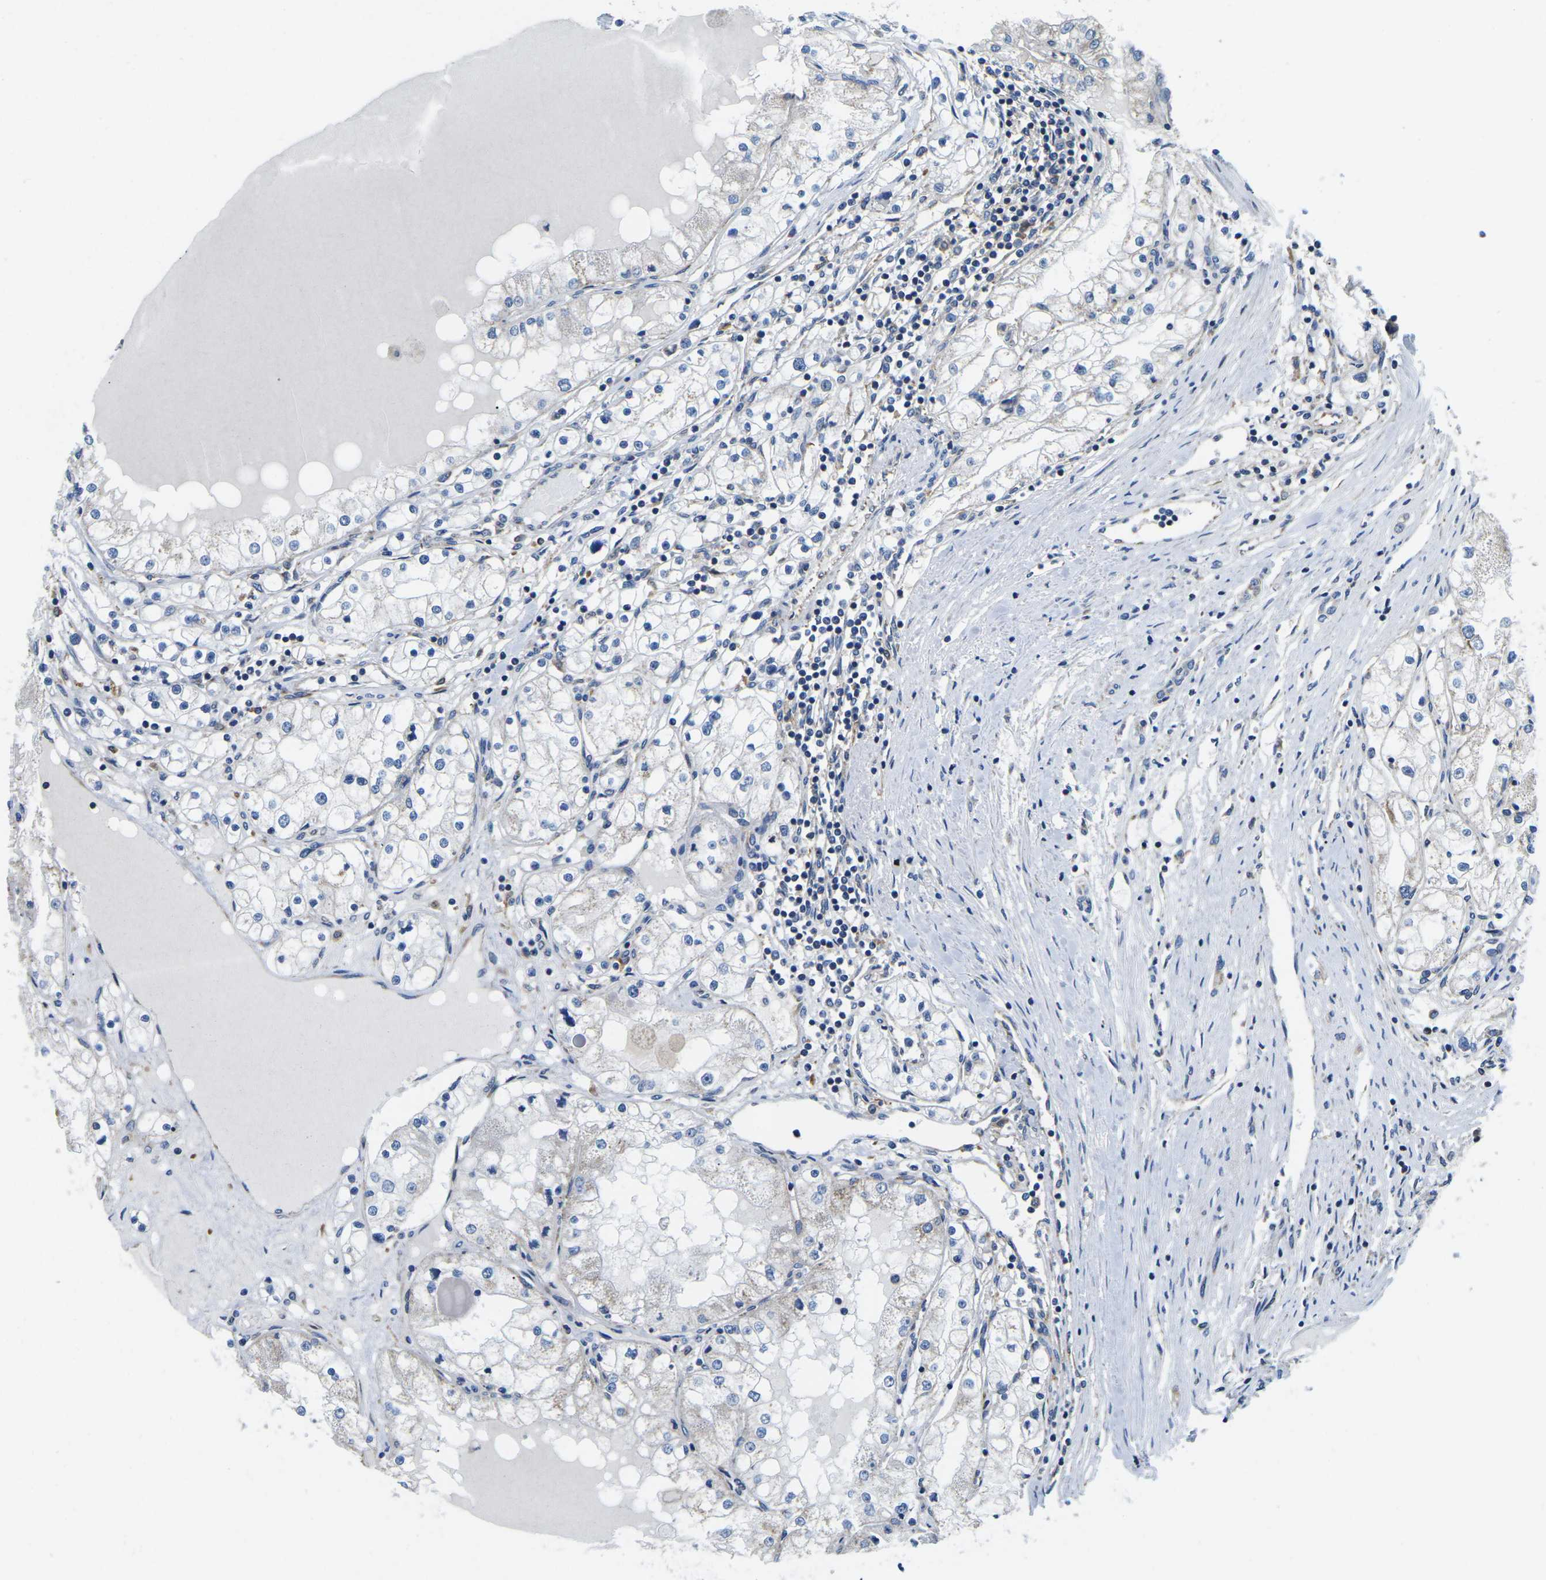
{"staining": {"intensity": "negative", "quantity": "none", "location": "none"}, "tissue": "renal cancer", "cell_type": "Tumor cells", "image_type": "cancer", "snomed": [{"axis": "morphology", "description": "Adenocarcinoma, NOS"}, {"axis": "topography", "description": "Kidney"}], "caption": "Immunohistochemistry (IHC) image of neoplastic tissue: human renal adenocarcinoma stained with DAB exhibits no significant protein staining in tumor cells.", "gene": "TMEFF2", "patient": {"sex": "male", "age": 68}}